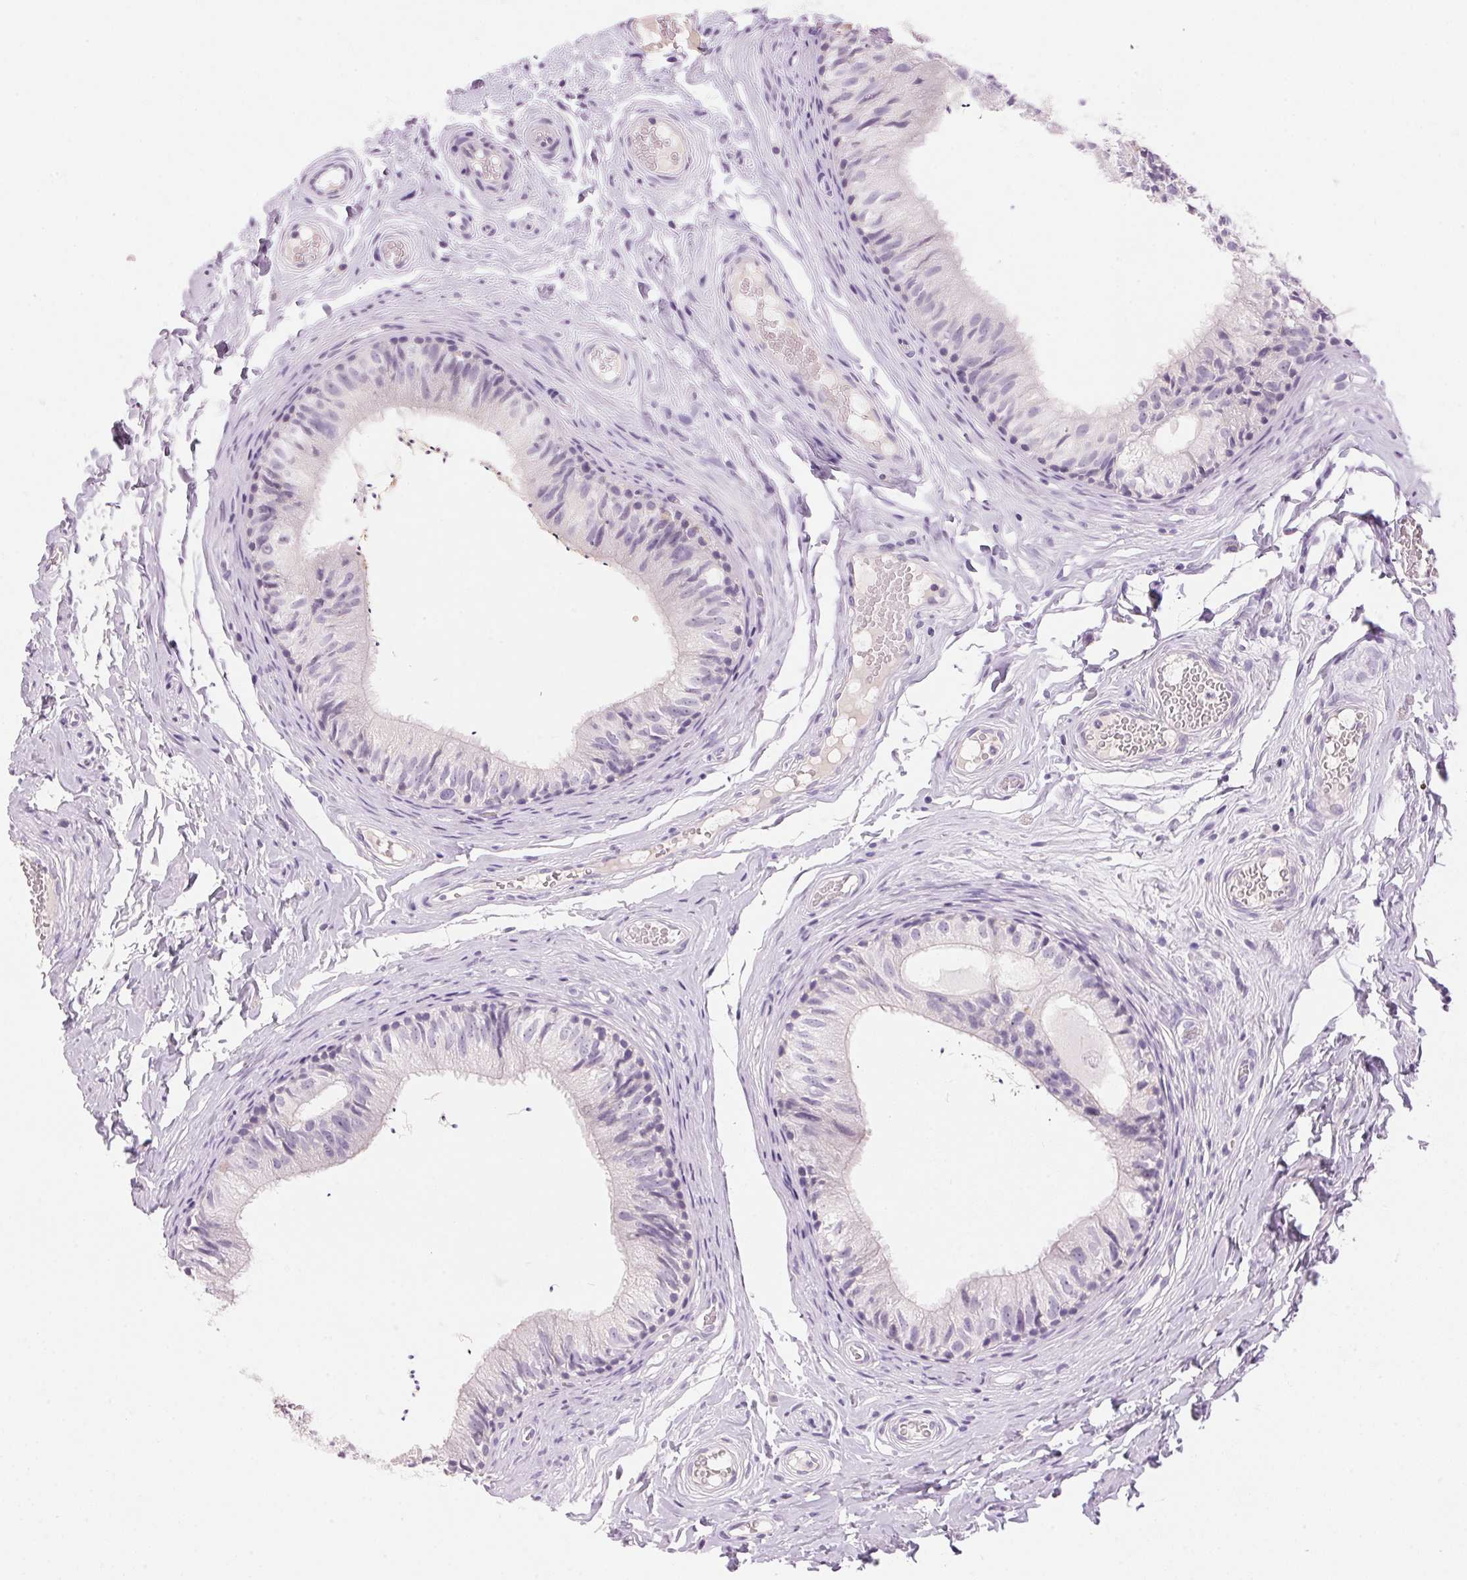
{"staining": {"intensity": "negative", "quantity": "none", "location": "none"}, "tissue": "epididymis", "cell_type": "Glandular cells", "image_type": "normal", "snomed": [{"axis": "morphology", "description": "Normal tissue, NOS"}, {"axis": "topography", "description": "Epididymis"}], "caption": "High power microscopy photomicrograph of an immunohistochemistry photomicrograph of normal epididymis, revealing no significant expression in glandular cells. The staining was performed using DAB to visualize the protein expression in brown, while the nuclei were stained in blue with hematoxylin (Magnification: 20x).", "gene": "HSD17B2", "patient": {"sex": "male", "age": 29}}